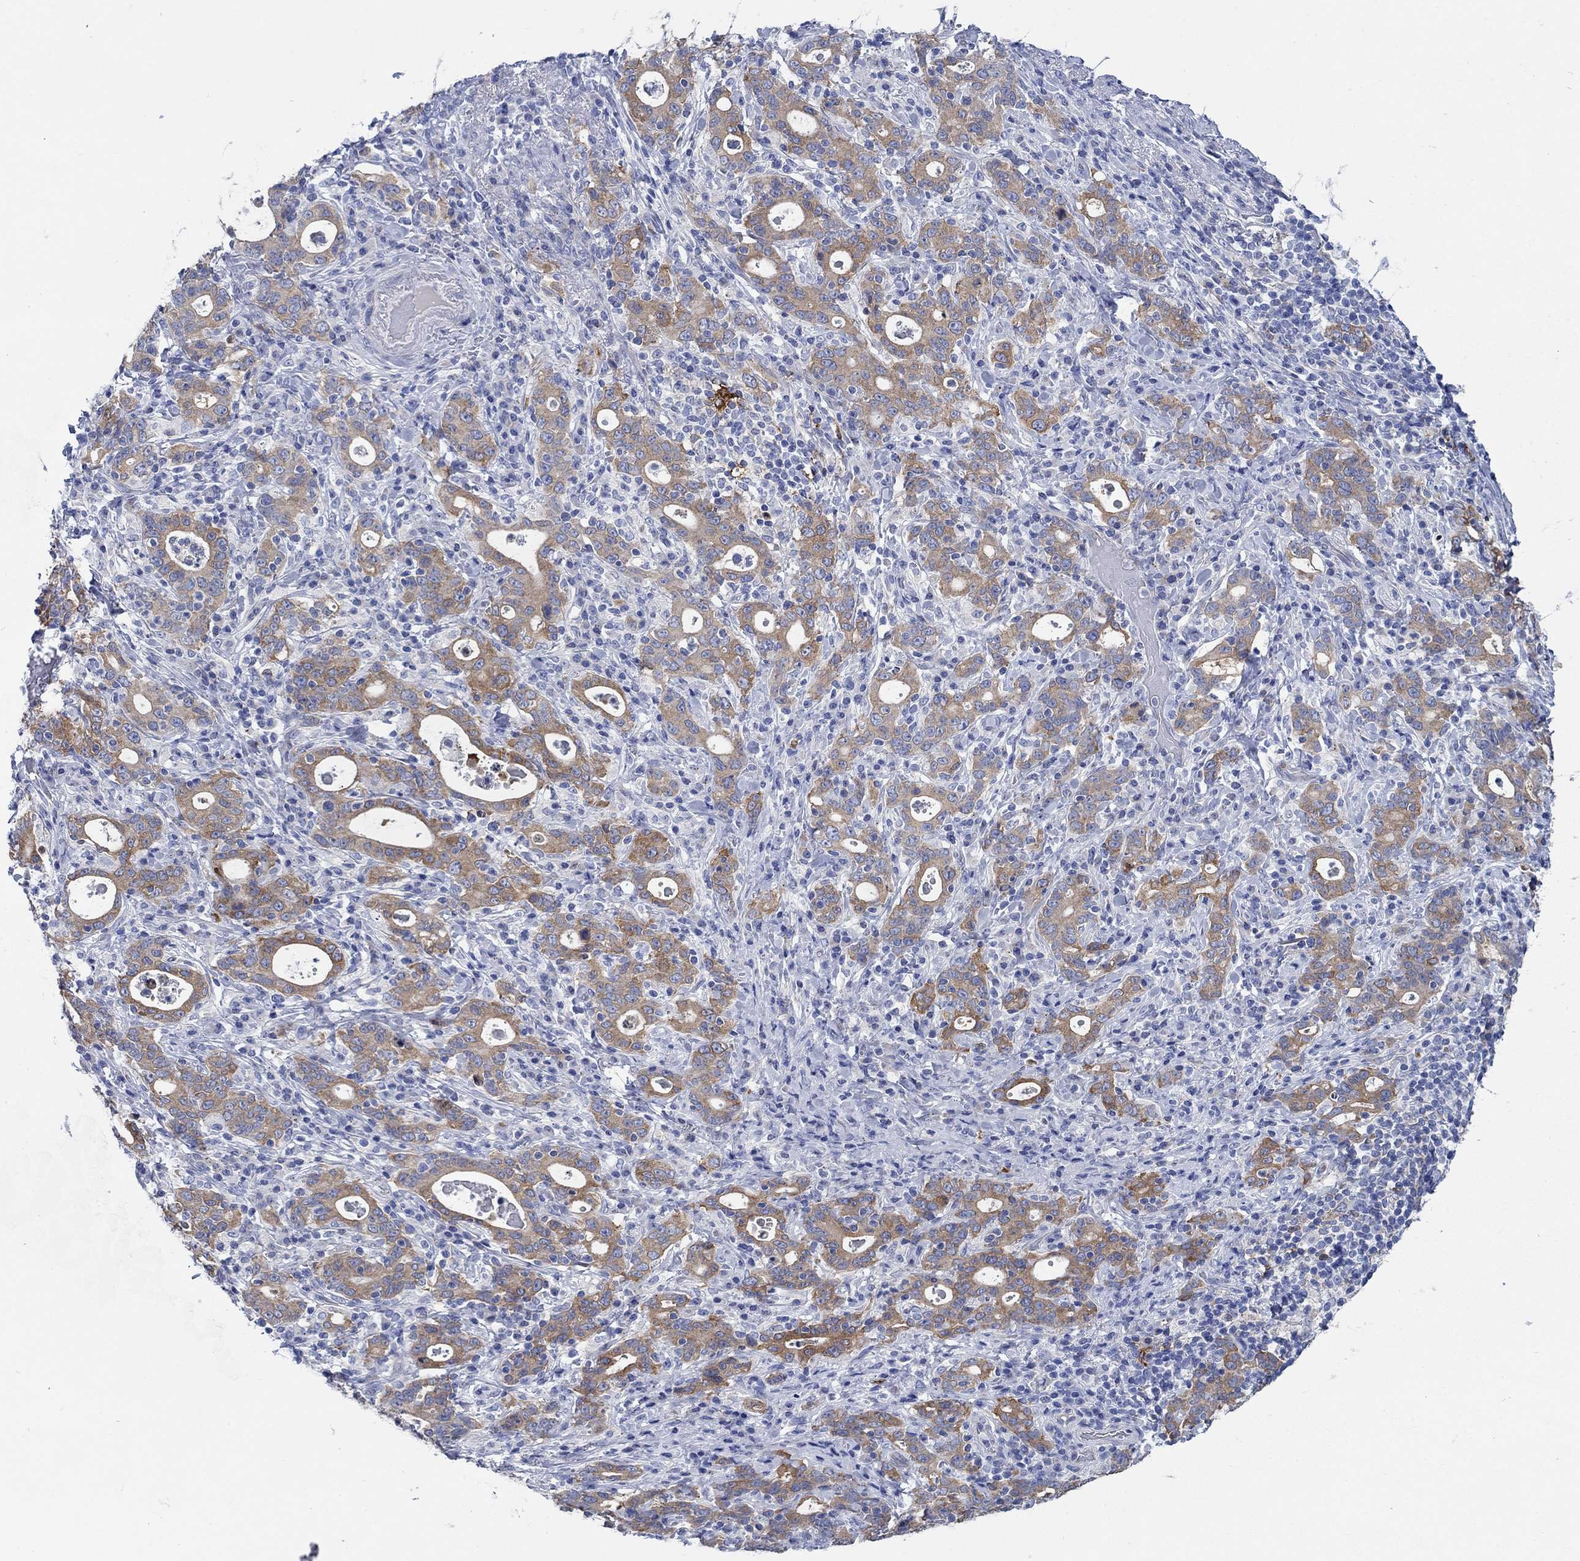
{"staining": {"intensity": "moderate", "quantity": "25%-75%", "location": "cytoplasmic/membranous"}, "tissue": "stomach cancer", "cell_type": "Tumor cells", "image_type": "cancer", "snomed": [{"axis": "morphology", "description": "Adenocarcinoma, NOS"}, {"axis": "topography", "description": "Stomach"}], "caption": "A medium amount of moderate cytoplasmic/membranous expression is present in approximately 25%-75% of tumor cells in adenocarcinoma (stomach) tissue.", "gene": "TRIM16", "patient": {"sex": "male", "age": 79}}